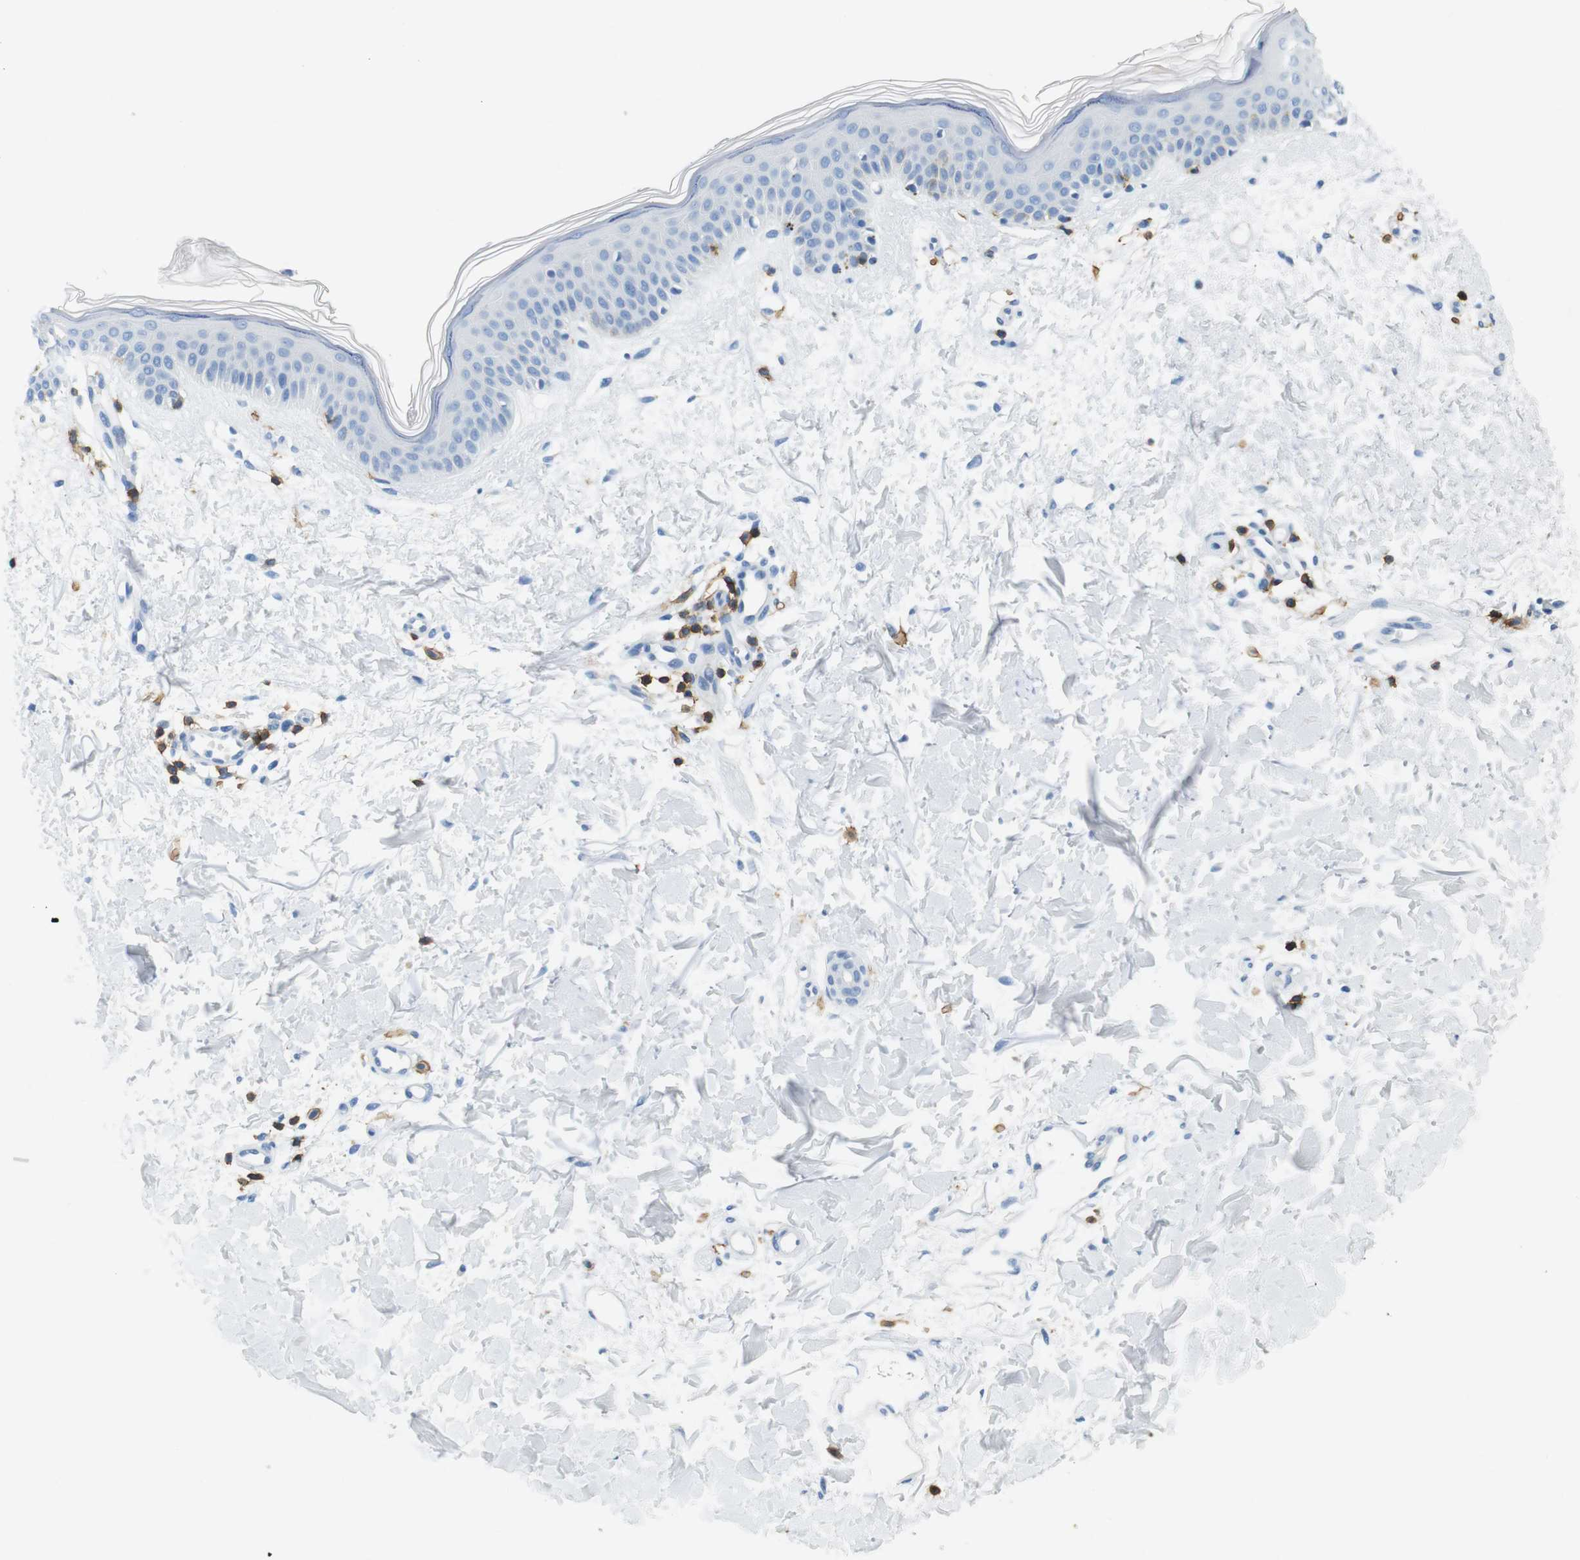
{"staining": {"intensity": "negative", "quantity": "none", "location": "none"}, "tissue": "skin", "cell_type": "Fibroblasts", "image_type": "normal", "snomed": [{"axis": "morphology", "description": "Normal tissue, NOS"}, {"axis": "topography", "description": "Skin"}], "caption": "DAB immunohistochemical staining of normal skin exhibits no significant positivity in fibroblasts.", "gene": "LAT", "patient": {"sex": "female", "age": 56}}